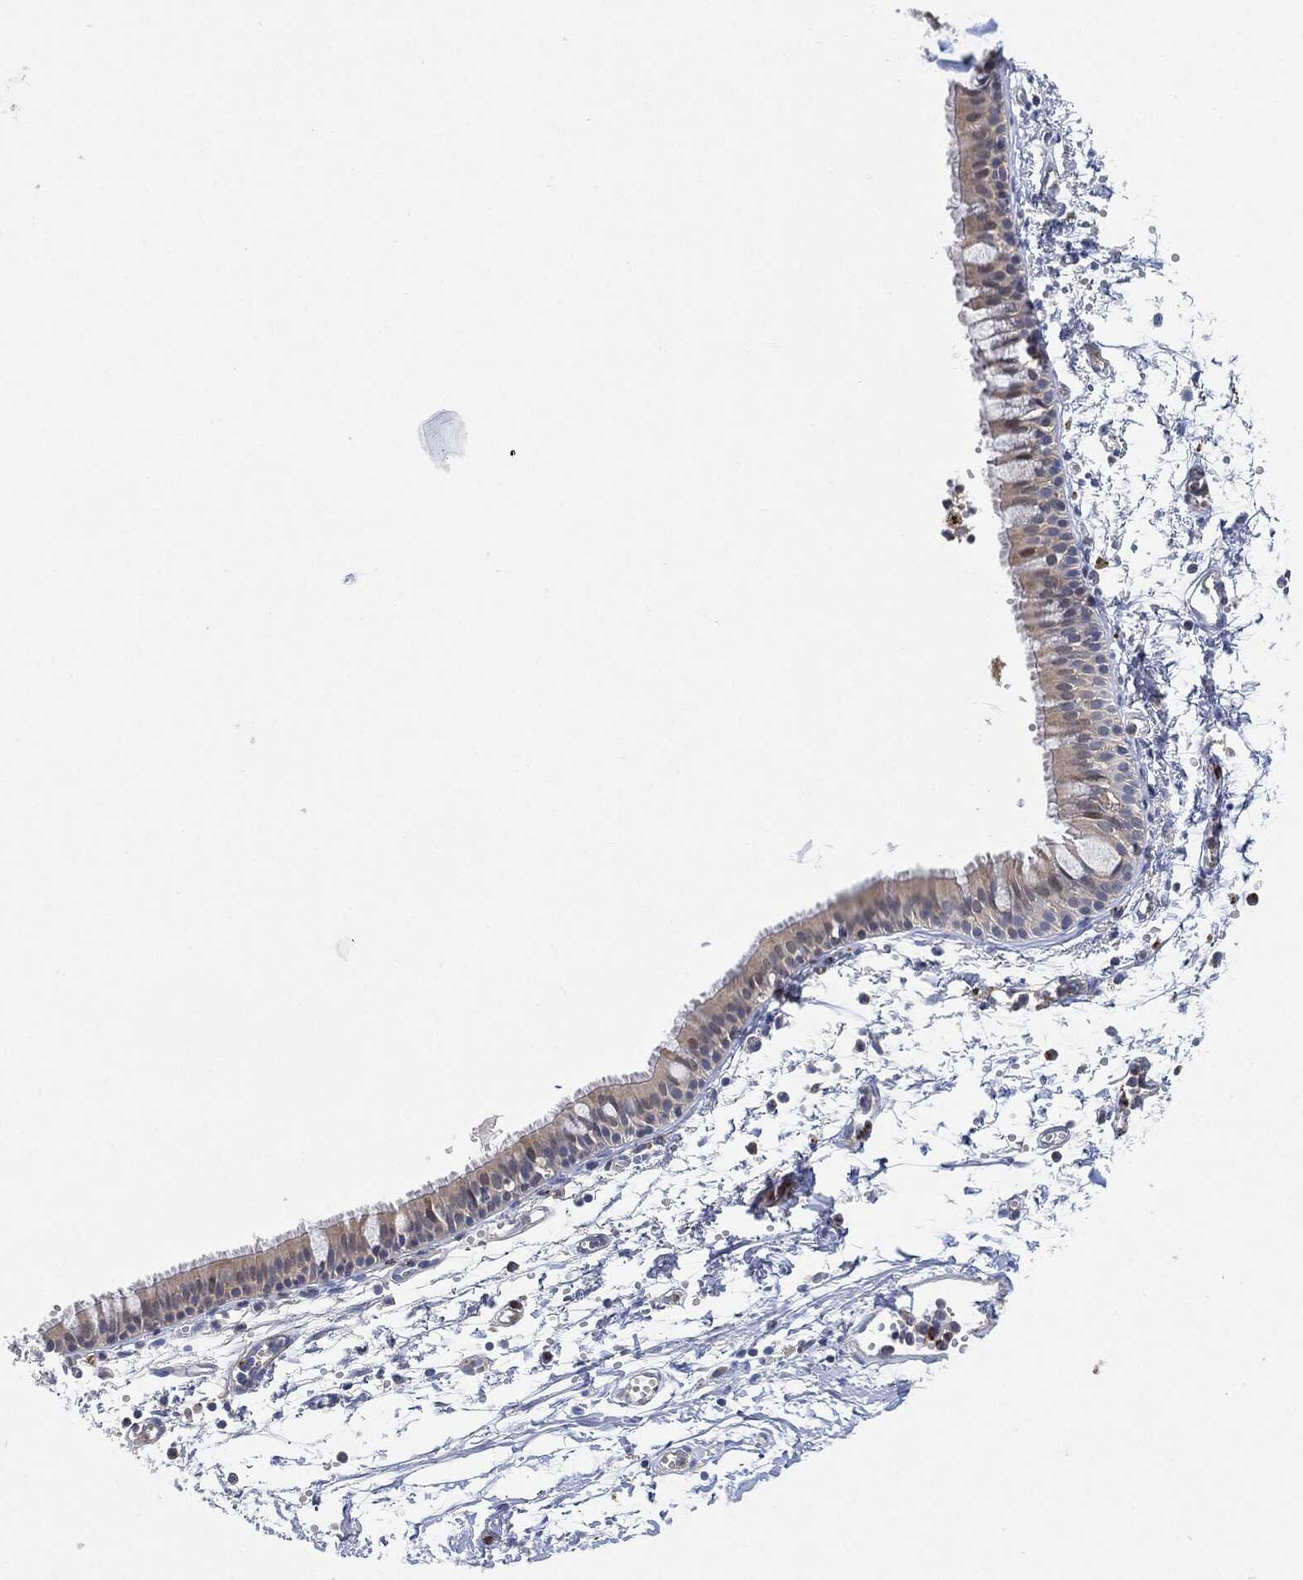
{"staining": {"intensity": "weak", "quantity": "25%-75%", "location": "cytoplasmic/membranous"}, "tissue": "bronchus", "cell_type": "Respiratory epithelial cells", "image_type": "normal", "snomed": [{"axis": "morphology", "description": "Normal tissue, NOS"}, {"axis": "topography", "description": "Cartilage tissue"}, {"axis": "topography", "description": "Bronchus"}], "caption": "The histopathology image displays immunohistochemical staining of benign bronchus. There is weak cytoplasmic/membranous positivity is seen in approximately 25%-75% of respiratory epithelial cells.", "gene": "VSIG4", "patient": {"sex": "male", "age": 66}}